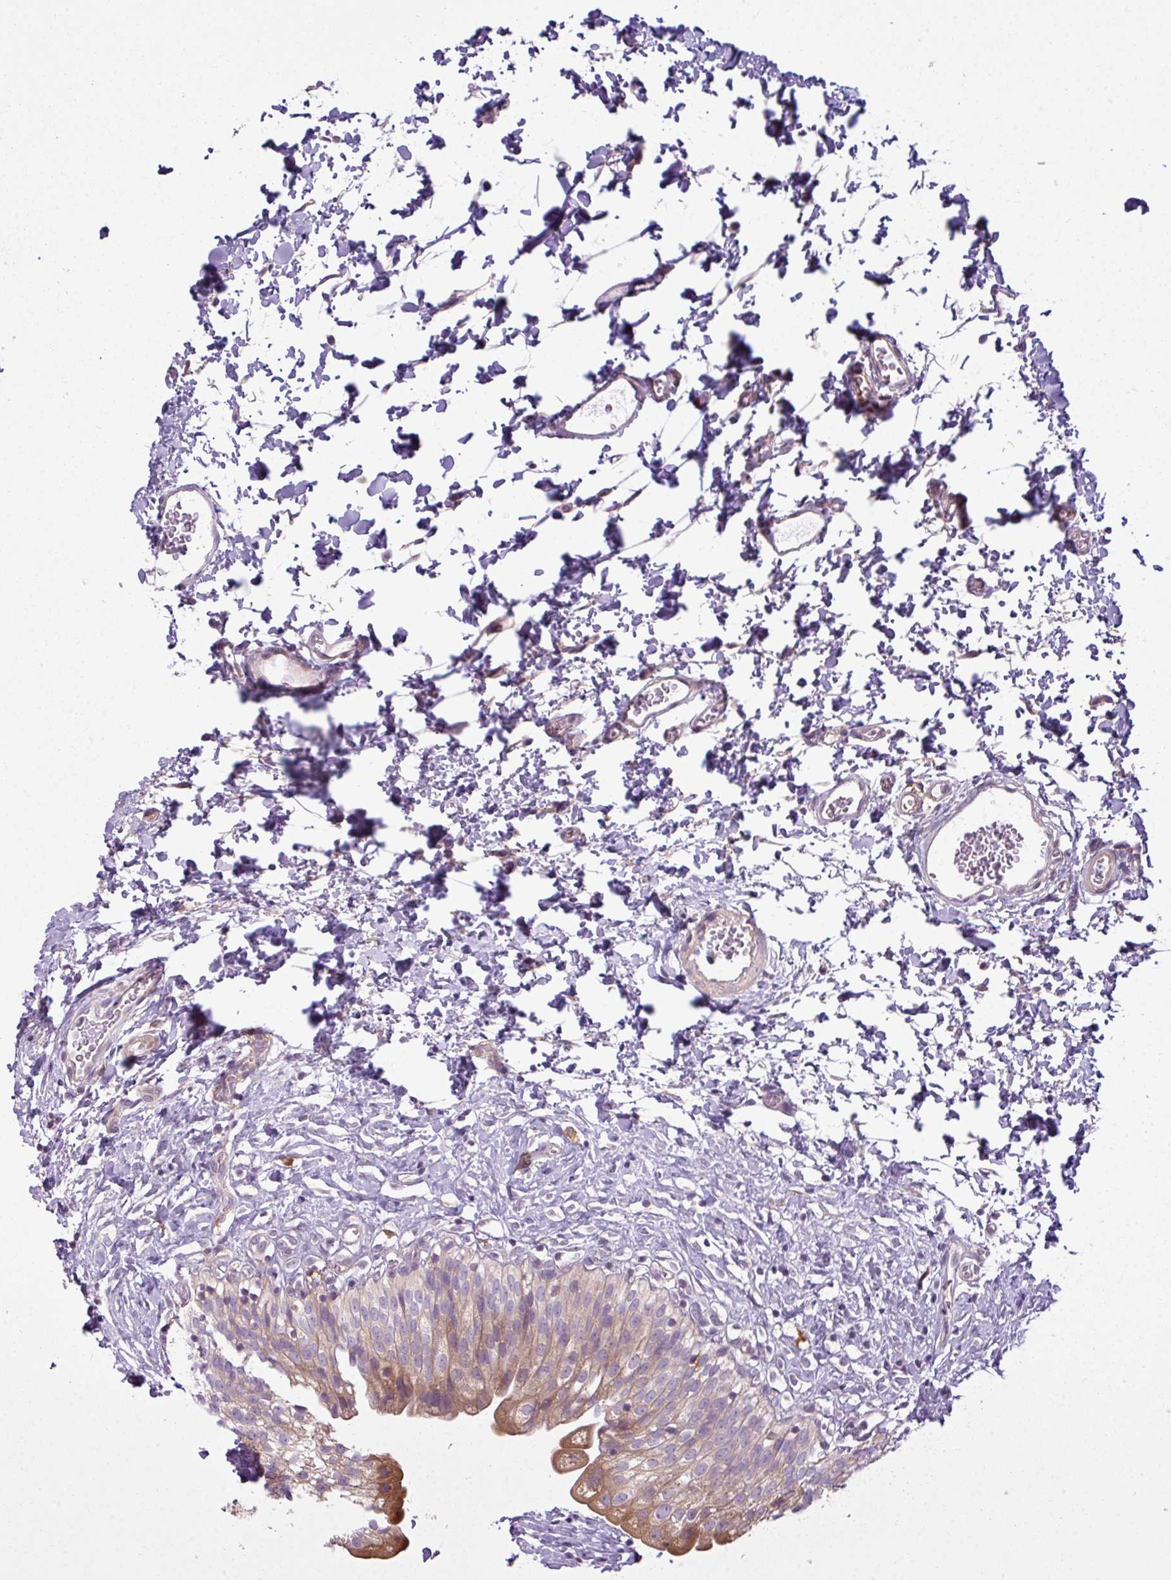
{"staining": {"intensity": "moderate", "quantity": "25%-75%", "location": "cytoplasmic/membranous"}, "tissue": "urinary bladder", "cell_type": "Urothelial cells", "image_type": "normal", "snomed": [{"axis": "morphology", "description": "Normal tissue, NOS"}, {"axis": "topography", "description": "Urinary bladder"}], "caption": "A photomicrograph showing moderate cytoplasmic/membranous staining in approximately 25%-75% of urothelial cells in benign urinary bladder, as visualized by brown immunohistochemical staining.", "gene": "CAMK2A", "patient": {"sex": "male", "age": 51}}